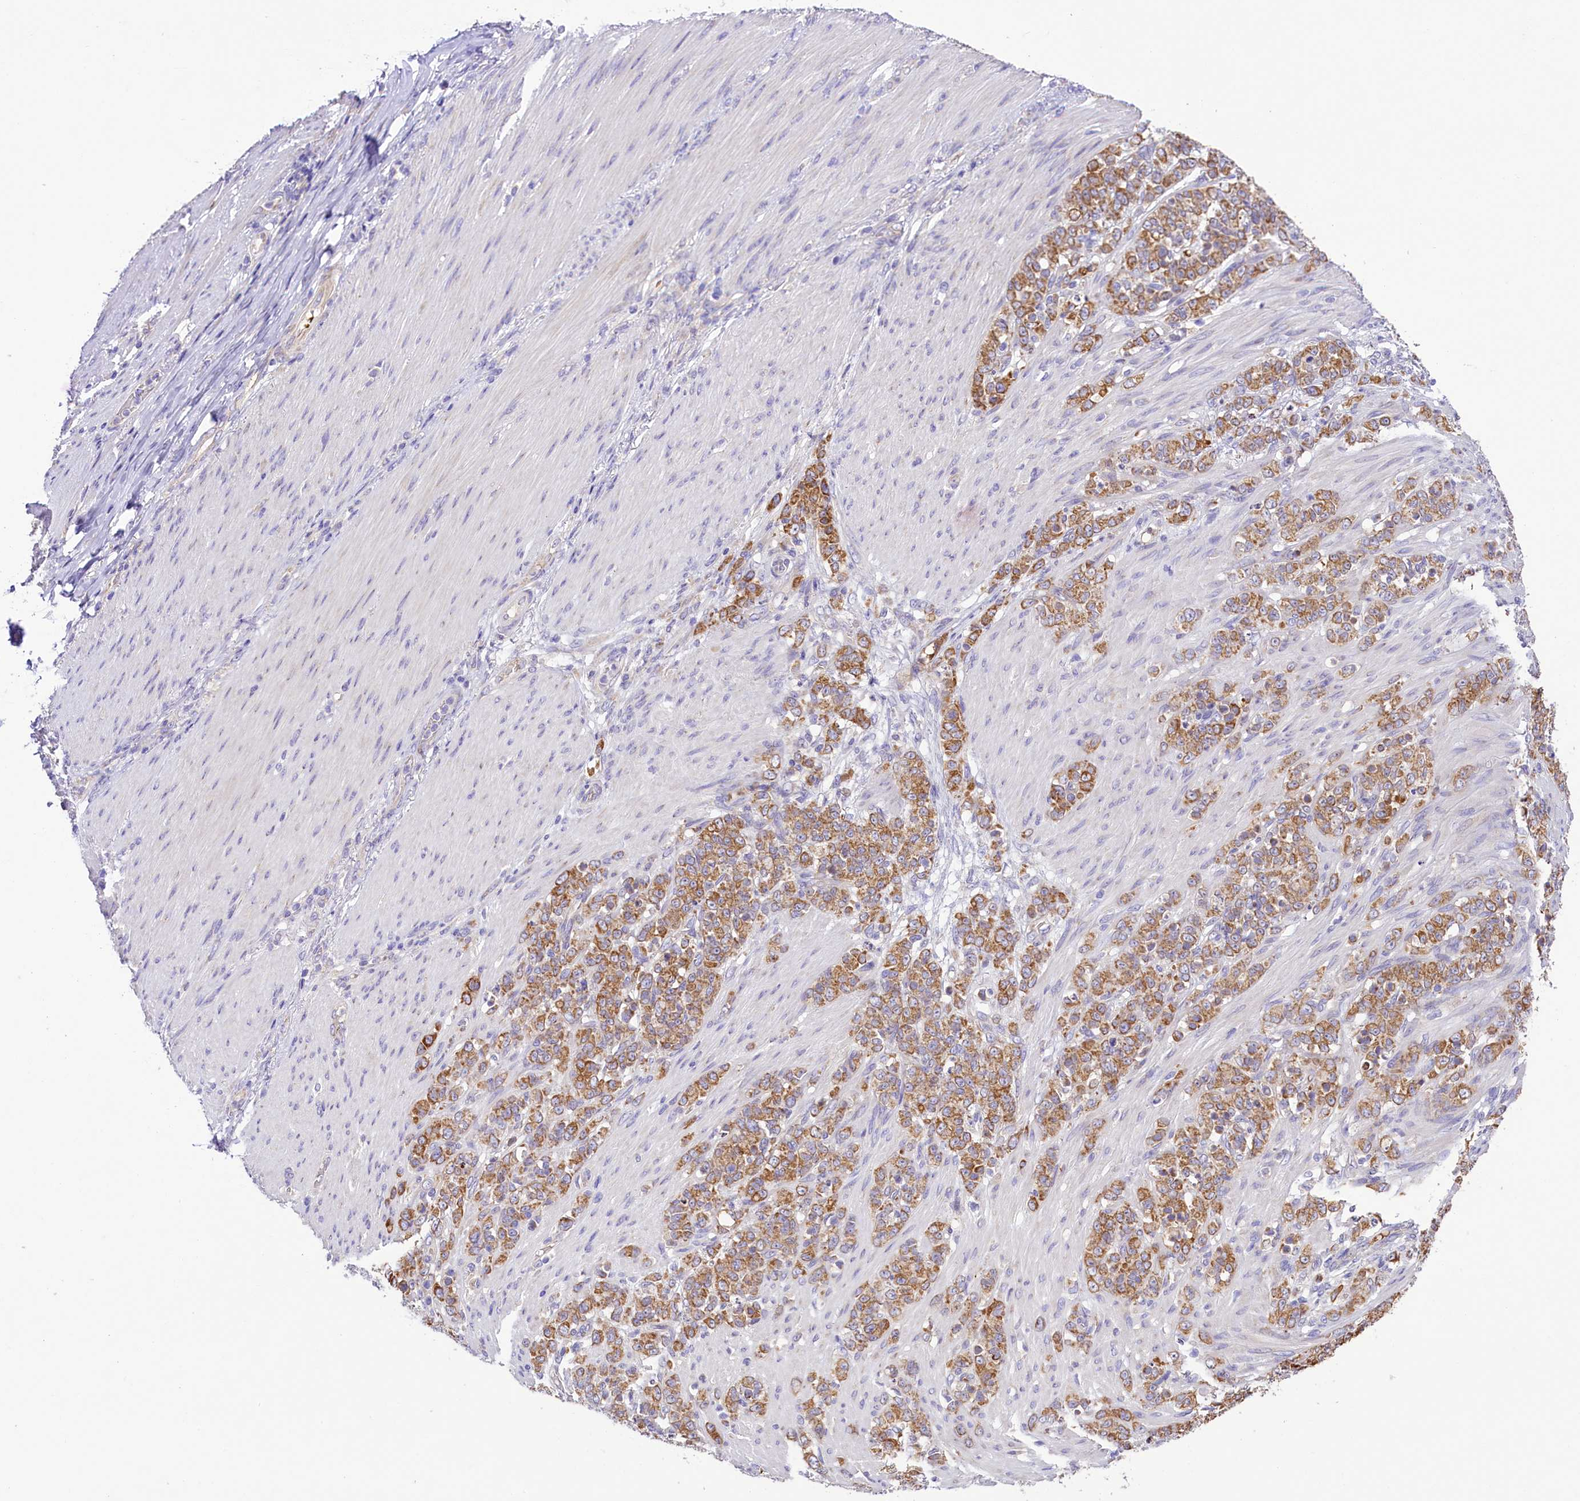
{"staining": {"intensity": "moderate", "quantity": ">75%", "location": "cytoplasmic/membranous"}, "tissue": "stomach cancer", "cell_type": "Tumor cells", "image_type": "cancer", "snomed": [{"axis": "morphology", "description": "Adenocarcinoma, NOS"}, {"axis": "topography", "description": "Stomach"}], "caption": "This photomicrograph shows stomach cancer stained with immunohistochemistry to label a protein in brown. The cytoplasmic/membranous of tumor cells show moderate positivity for the protein. Nuclei are counter-stained blue.", "gene": "LARP4", "patient": {"sex": "female", "age": 79}}